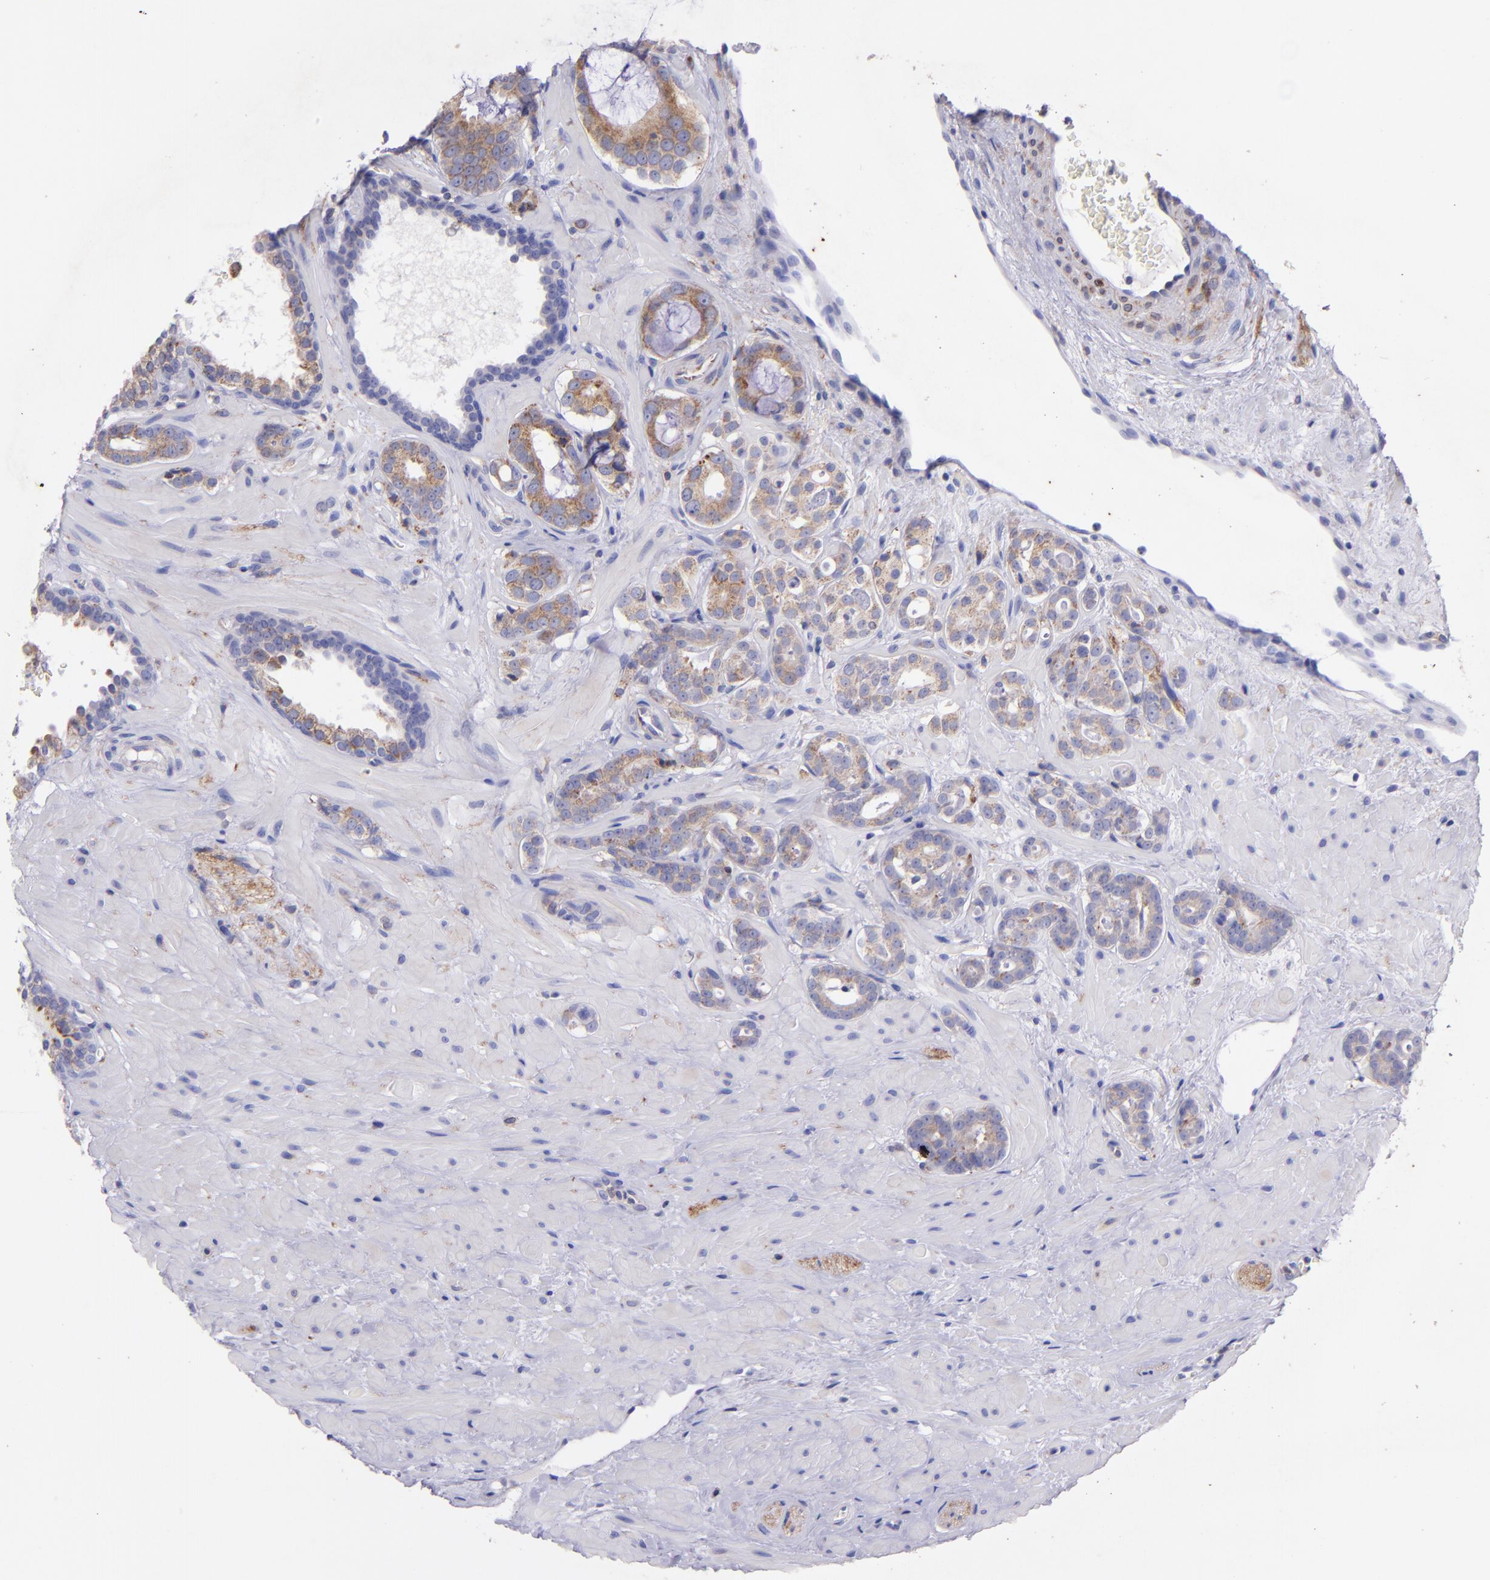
{"staining": {"intensity": "moderate", "quantity": ">75%", "location": "cytoplasmic/membranous"}, "tissue": "prostate cancer", "cell_type": "Tumor cells", "image_type": "cancer", "snomed": [{"axis": "morphology", "description": "Adenocarcinoma, Low grade"}, {"axis": "topography", "description": "Prostate"}], "caption": "The image exhibits a brown stain indicating the presence of a protein in the cytoplasmic/membranous of tumor cells in prostate cancer.", "gene": "RET", "patient": {"sex": "male", "age": 57}}